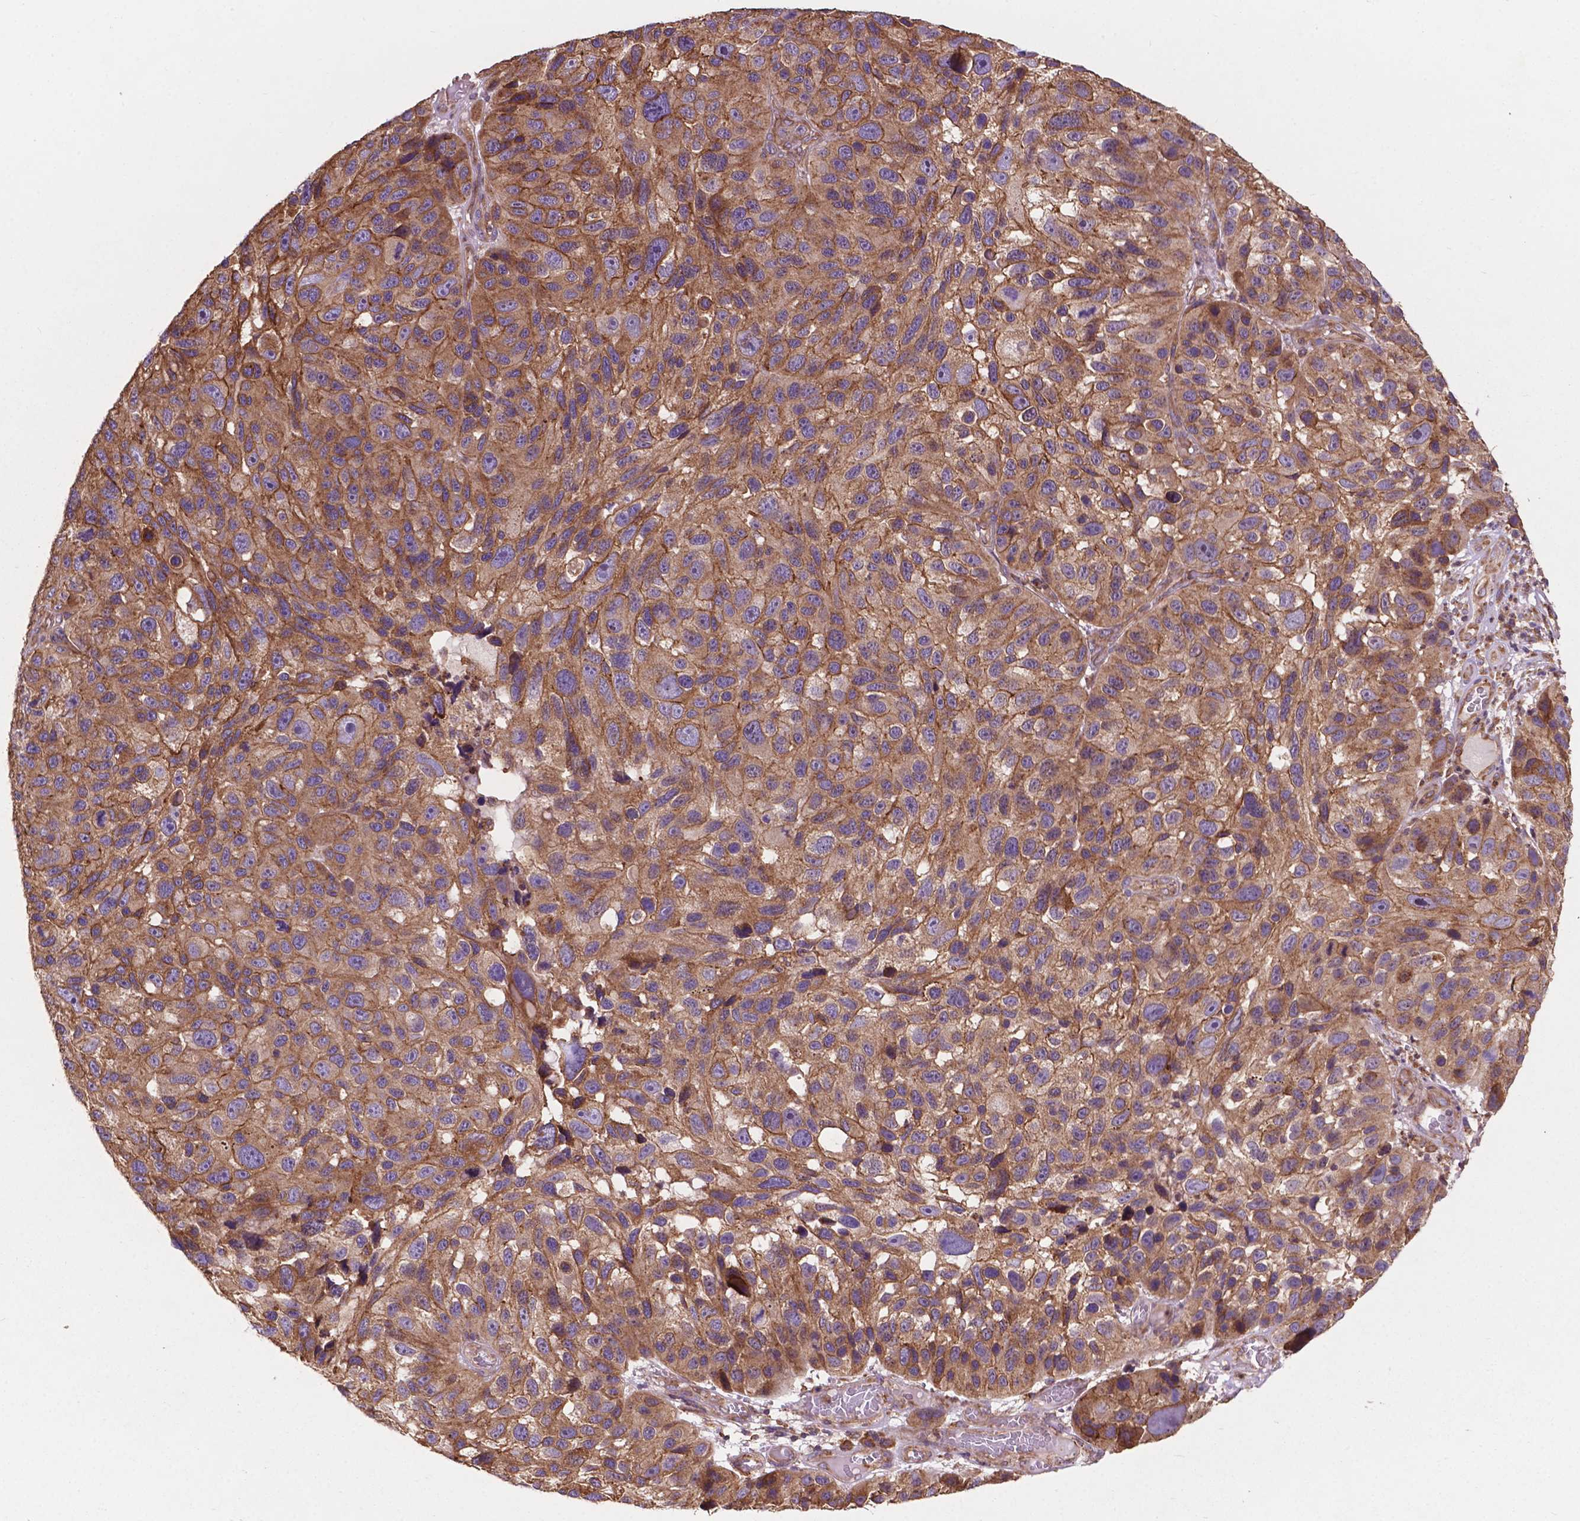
{"staining": {"intensity": "moderate", "quantity": ">75%", "location": "cytoplasmic/membranous"}, "tissue": "melanoma", "cell_type": "Tumor cells", "image_type": "cancer", "snomed": [{"axis": "morphology", "description": "Malignant melanoma, NOS"}, {"axis": "topography", "description": "Skin"}], "caption": "IHC photomicrograph of neoplastic tissue: human malignant melanoma stained using IHC shows medium levels of moderate protein expression localized specifically in the cytoplasmic/membranous of tumor cells, appearing as a cytoplasmic/membranous brown color.", "gene": "CCDC71L", "patient": {"sex": "male", "age": 53}}